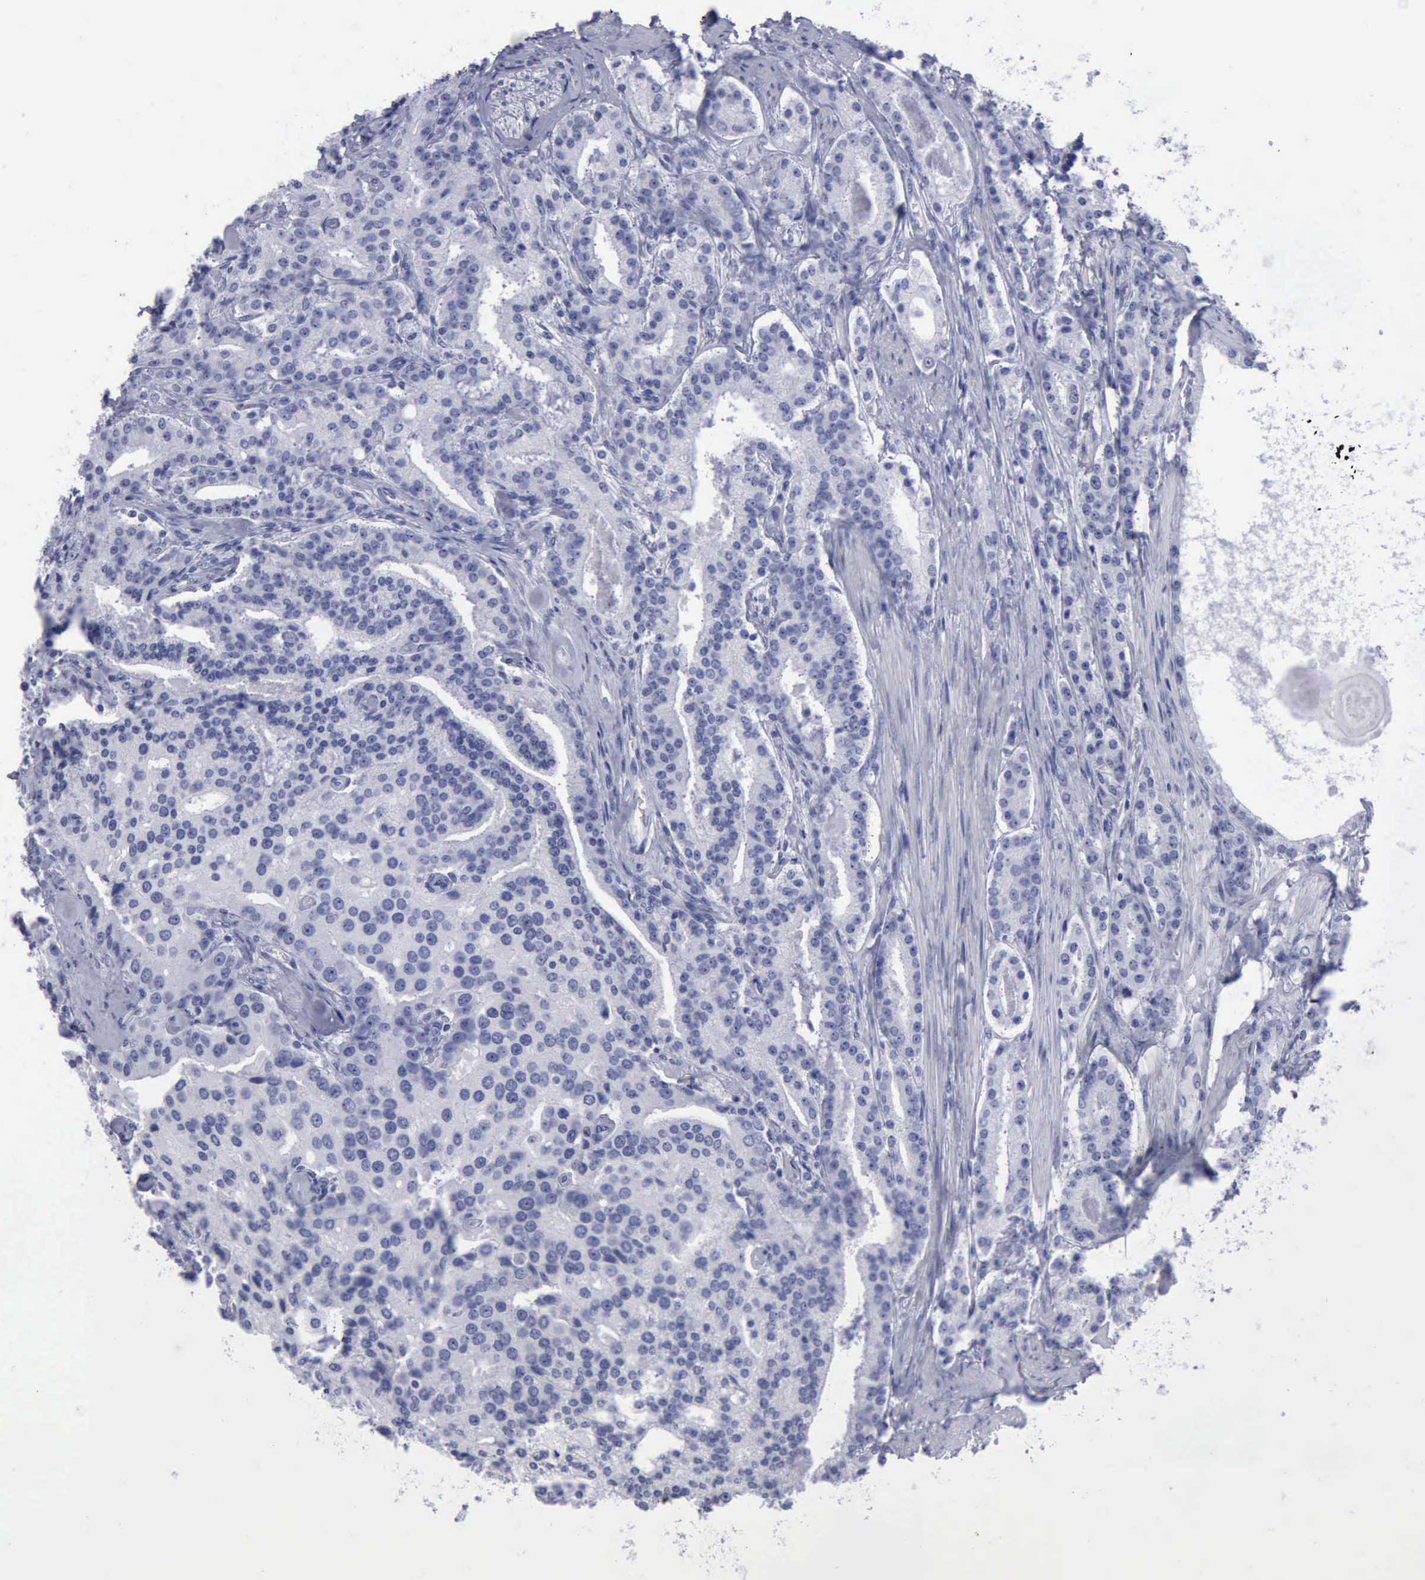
{"staining": {"intensity": "negative", "quantity": "none", "location": "none"}, "tissue": "prostate cancer", "cell_type": "Tumor cells", "image_type": "cancer", "snomed": [{"axis": "morphology", "description": "Adenocarcinoma, Medium grade"}, {"axis": "topography", "description": "Prostate"}], "caption": "High power microscopy image of an IHC micrograph of prostate medium-grade adenocarcinoma, revealing no significant staining in tumor cells.", "gene": "KRT13", "patient": {"sex": "male", "age": 72}}